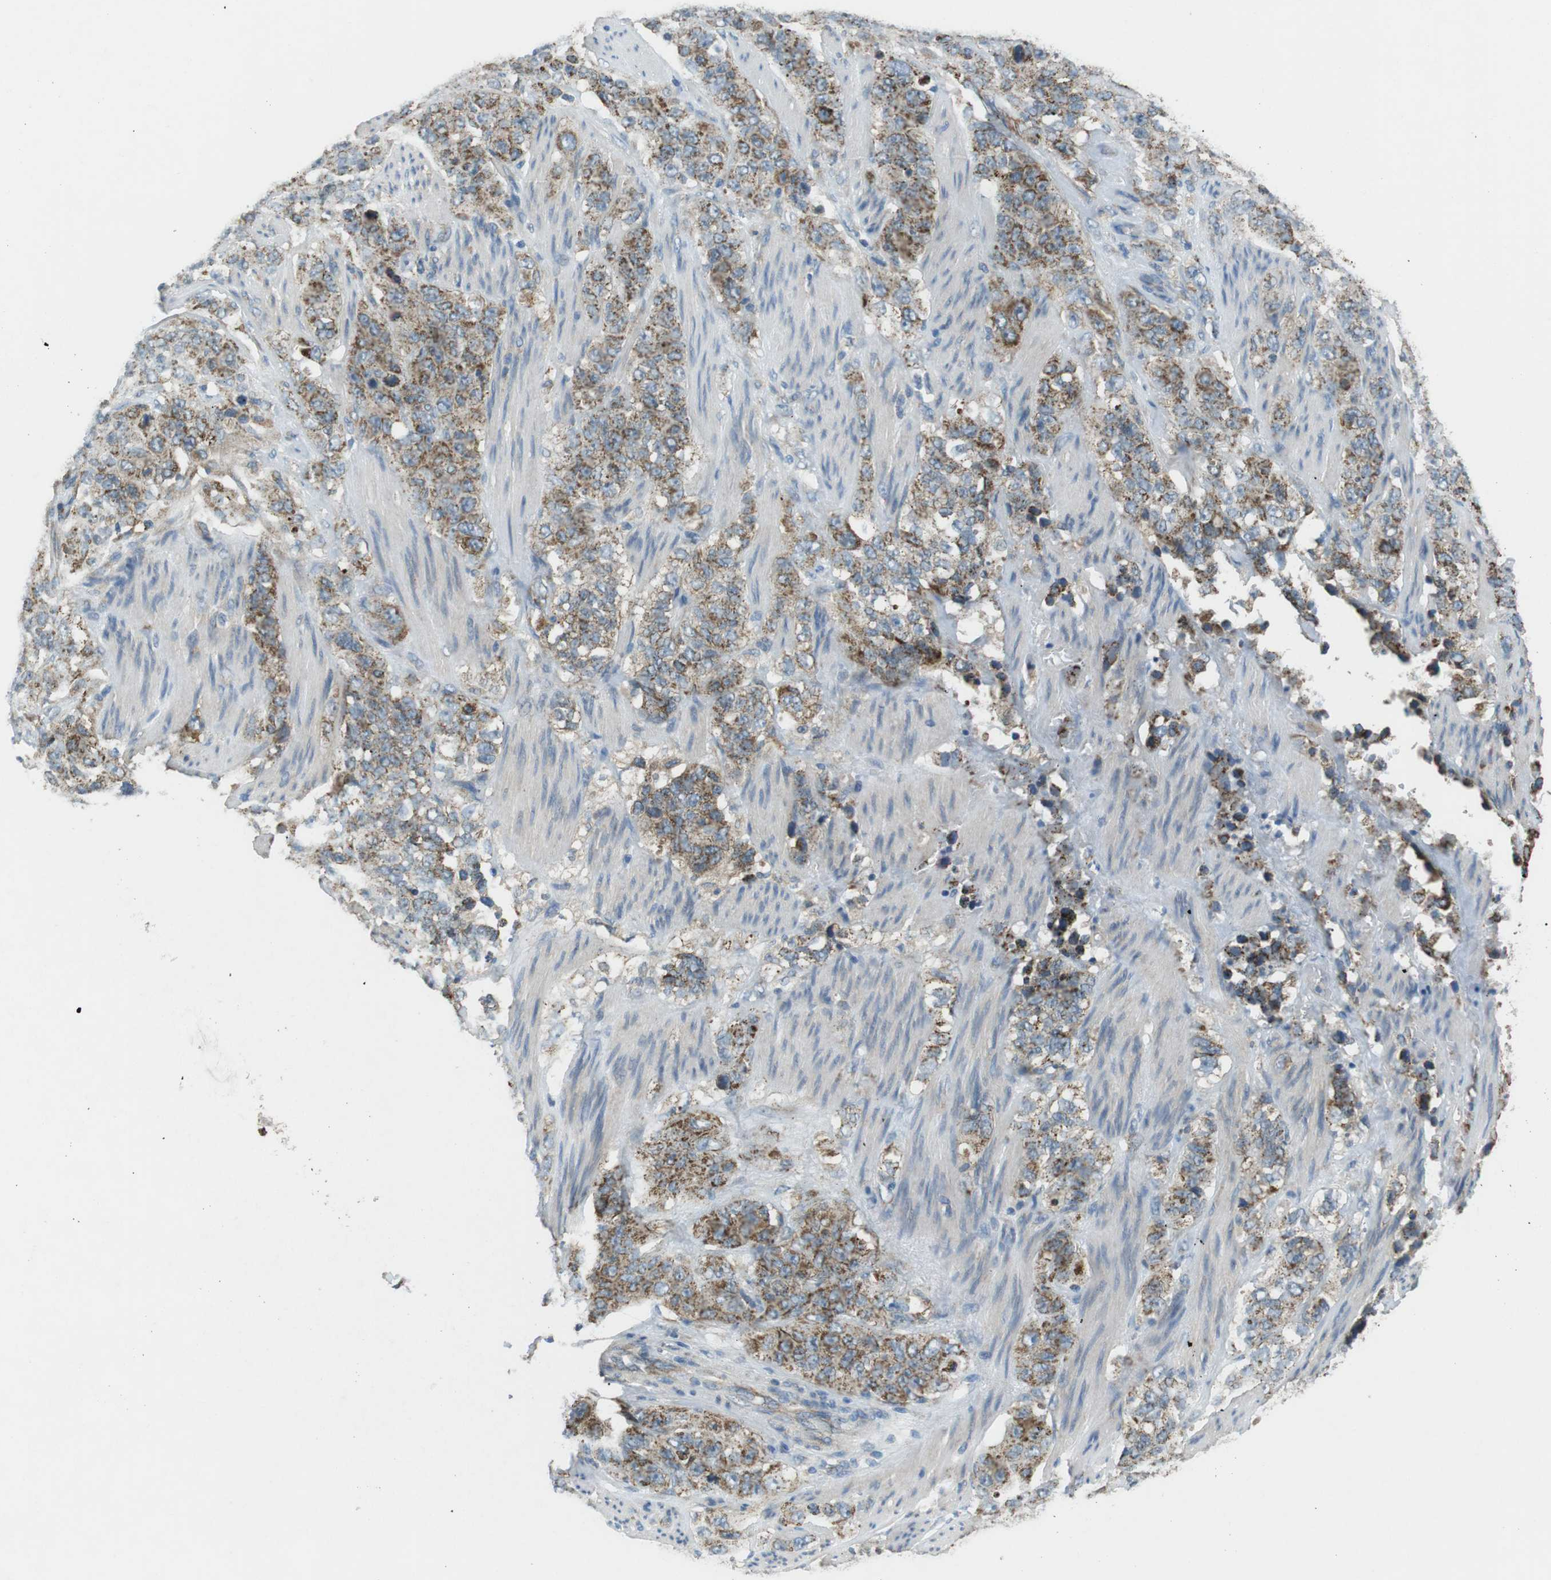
{"staining": {"intensity": "moderate", "quantity": ">75%", "location": "cytoplasmic/membranous"}, "tissue": "stomach cancer", "cell_type": "Tumor cells", "image_type": "cancer", "snomed": [{"axis": "morphology", "description": "Adenocarcinoma, NOS"}, {"axis": "topography", "description": "Stomach"}], "caption": "This micrograph displays immunohistochemistry staining of adenocarcinoma (stomach), with medium moderate cytoplasmic/membranous positivity in about >75% of tumor cells.", "gene": "BACE1", "patient": {"sex": "male", "age": 48}}